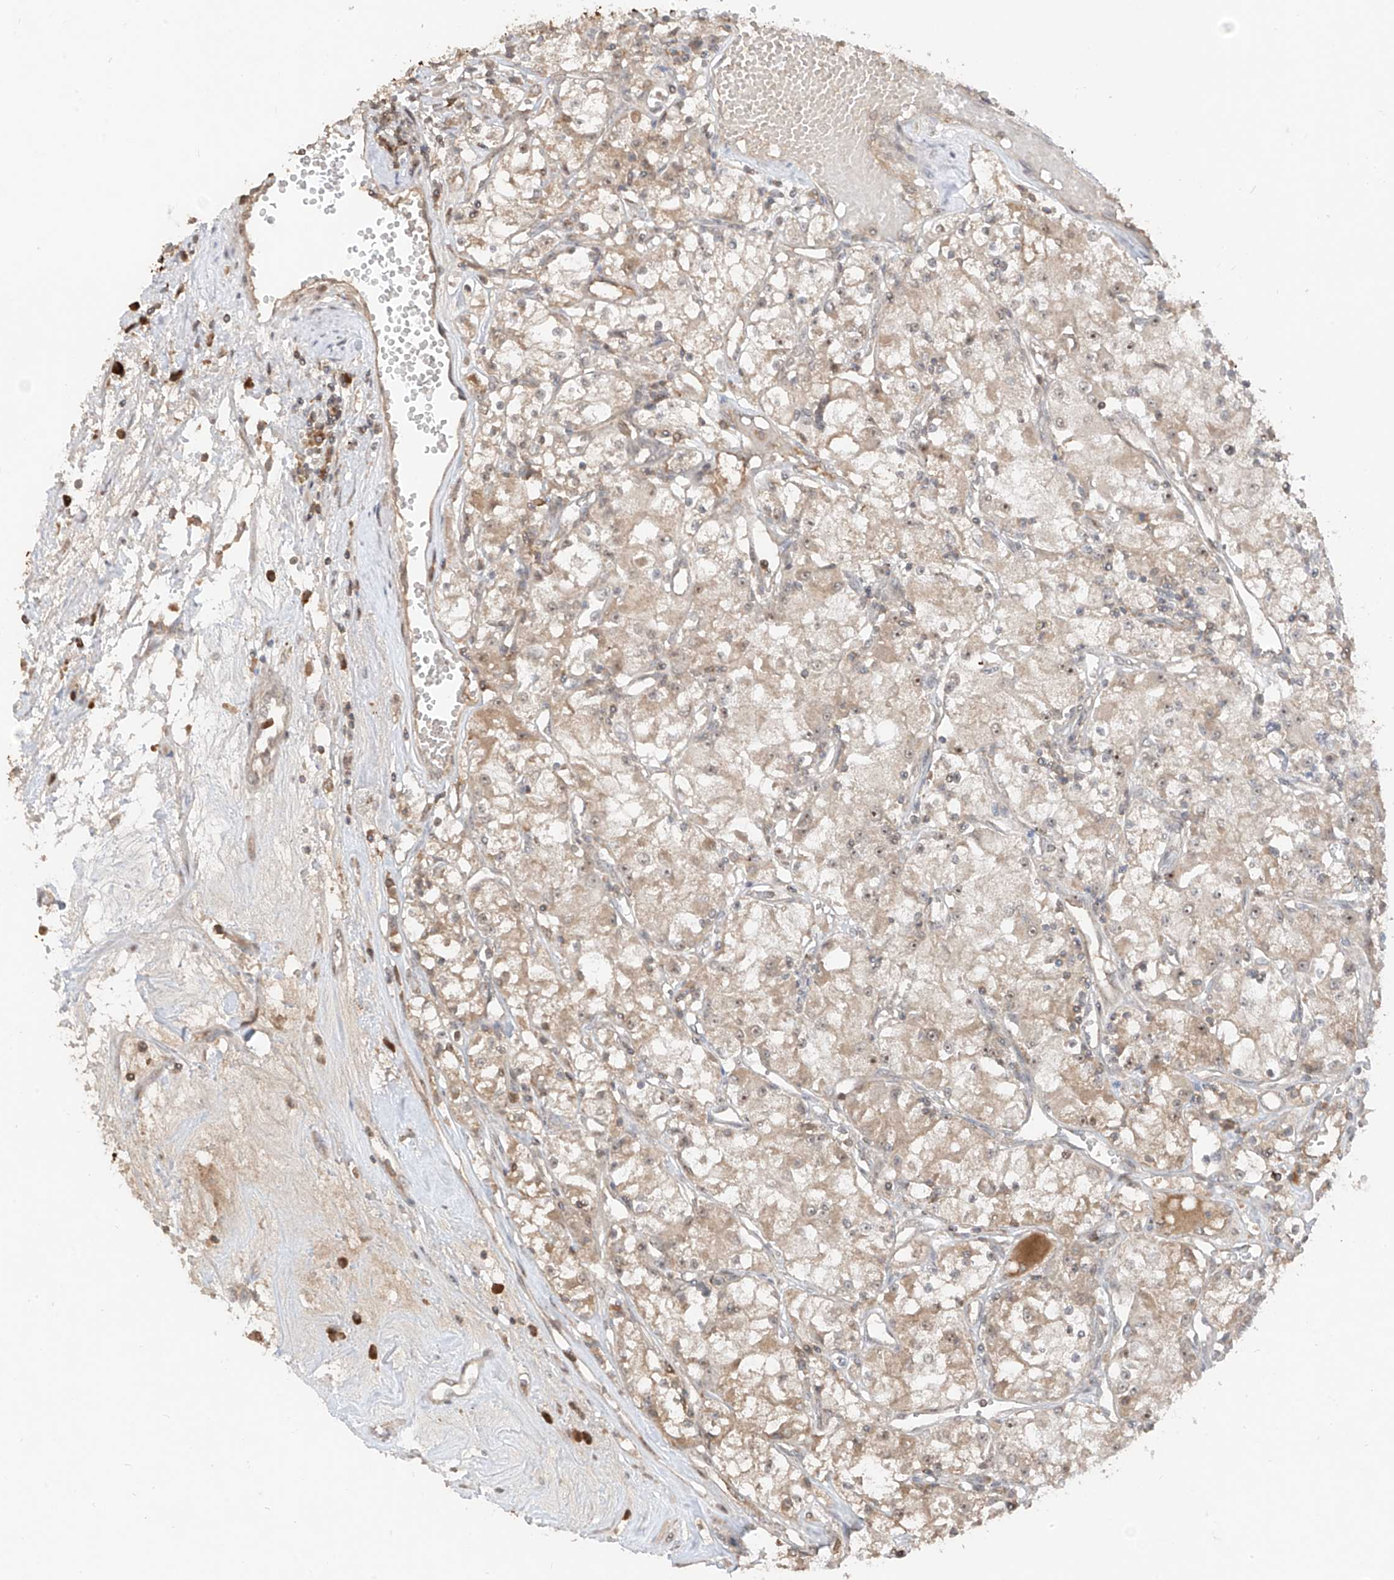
{"staining": {"intensity": "weak", "quantity": "25%-75%", "location": "cytoplasmic/membranous"}, "tissue": "renal cancer", "cell_type": "Tumor cells", "image_type": "cancer", "snomed": [{"axis": "morphology", "description": "Adenocarcinoma, NOS"}, {"axis": "topography", "description": "Kidney"}], "caption": "A histopathology image of human adenocarcinoma (renal) stained for a protein displays weak cytoplasmic/membranous brown staining in tumor cells.", "gene": "COLGALT2", "patient": {"sex": "female", "age": 59}}